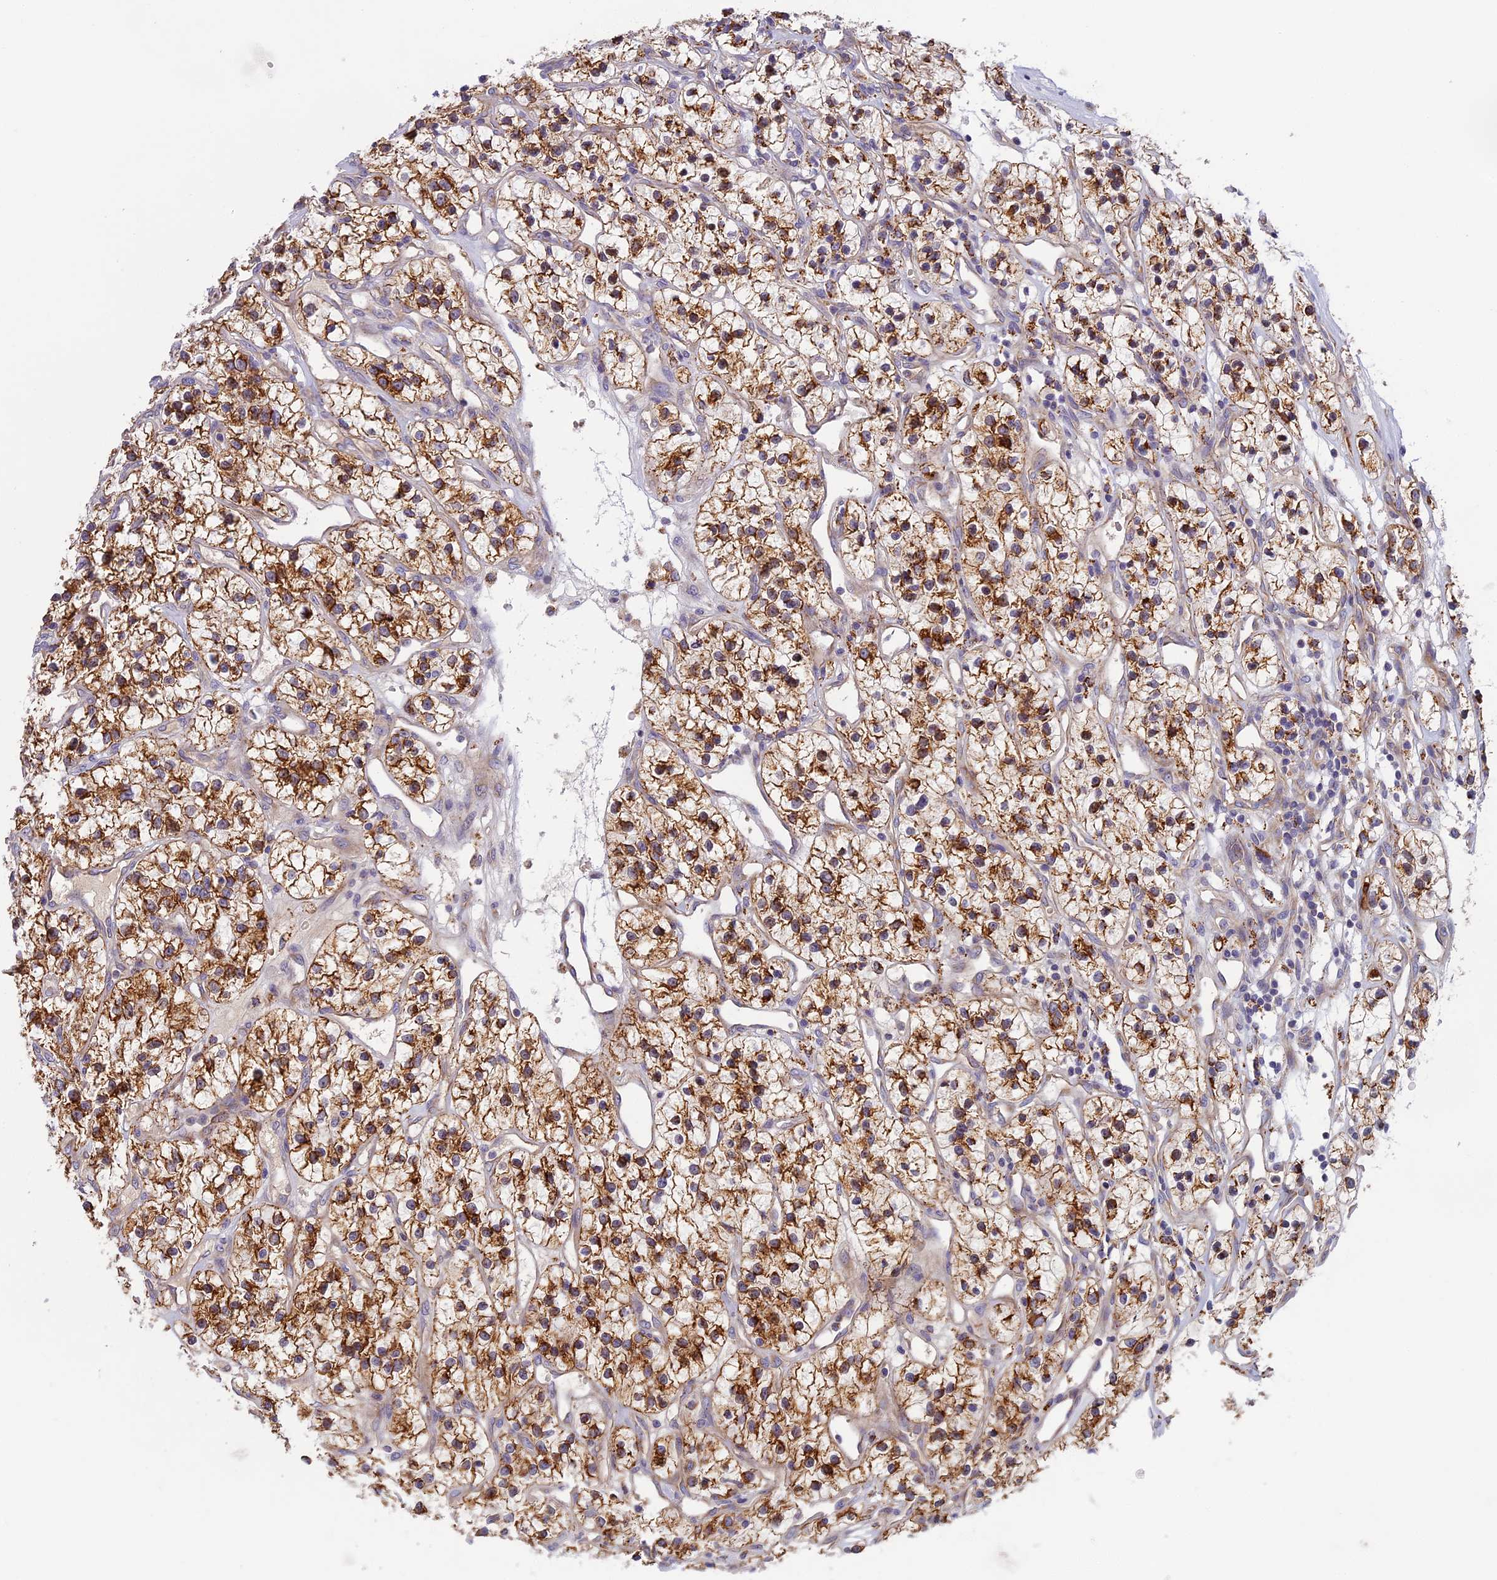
{"staining": {"intensity": "moderate", "quantity": ">75%", "location": "cytoplasmic/membranous"}, "tissue": "renal cancer", "cell_type": "Tumor cells", "image_type": "cancer", "snomed": [{"axis": "morphology", "description": "Adenocarcinoma, NOS"}, {"axis": "topography", "description": "Kidney"}], "caption": "Immunohistochemical staining of human renal cancer (adenocarcinoma) reveals moderate cytoplasmic/membranous protein expression in approximately >75% of tumor cells.", "gene": "SEMA7A", "patient": {"sex": "female", "age": 57}}